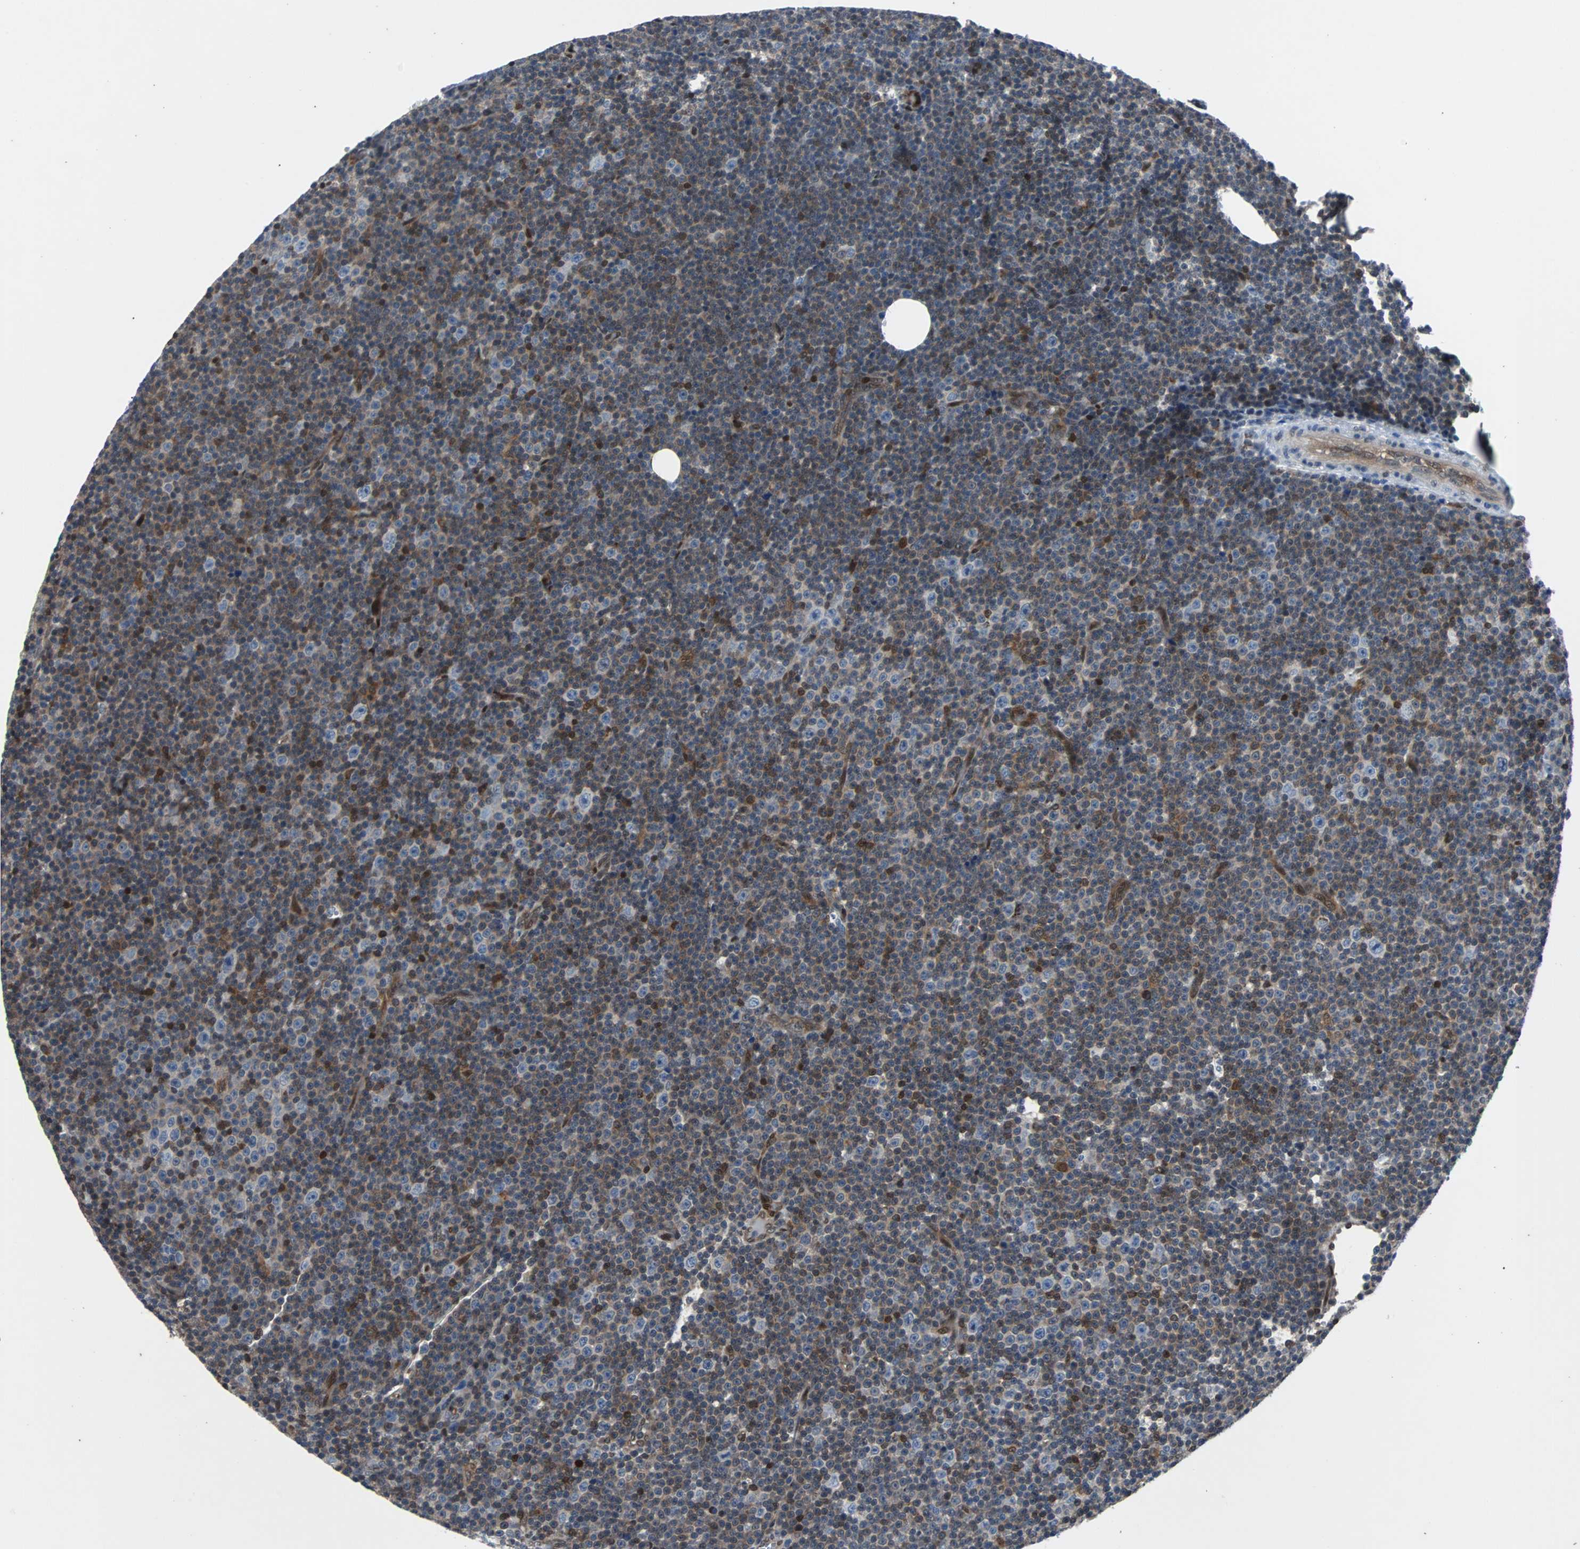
{"staining": {"intensity": "moderate", "quantity": "<25%", "location": "nuclear"}, "tissue": "lymphoma", "cell_type": "Tumor cells", "image_type": "cancer", "snomed": [{"axis": "morphology", "description": "Malignant lymphoma, non-Hodgkin's type, Low grade"}, {"axis": "topography", "description": "Lymph node"}], "caption": "Protein staining reveals moderate nuclear staining in about <25% of tumor cells in lymphoma. (IHC, brightfield microscopy, high magnification).", "gene": "MAP2K6", "patient": {"sex": "female", "age": 67}}